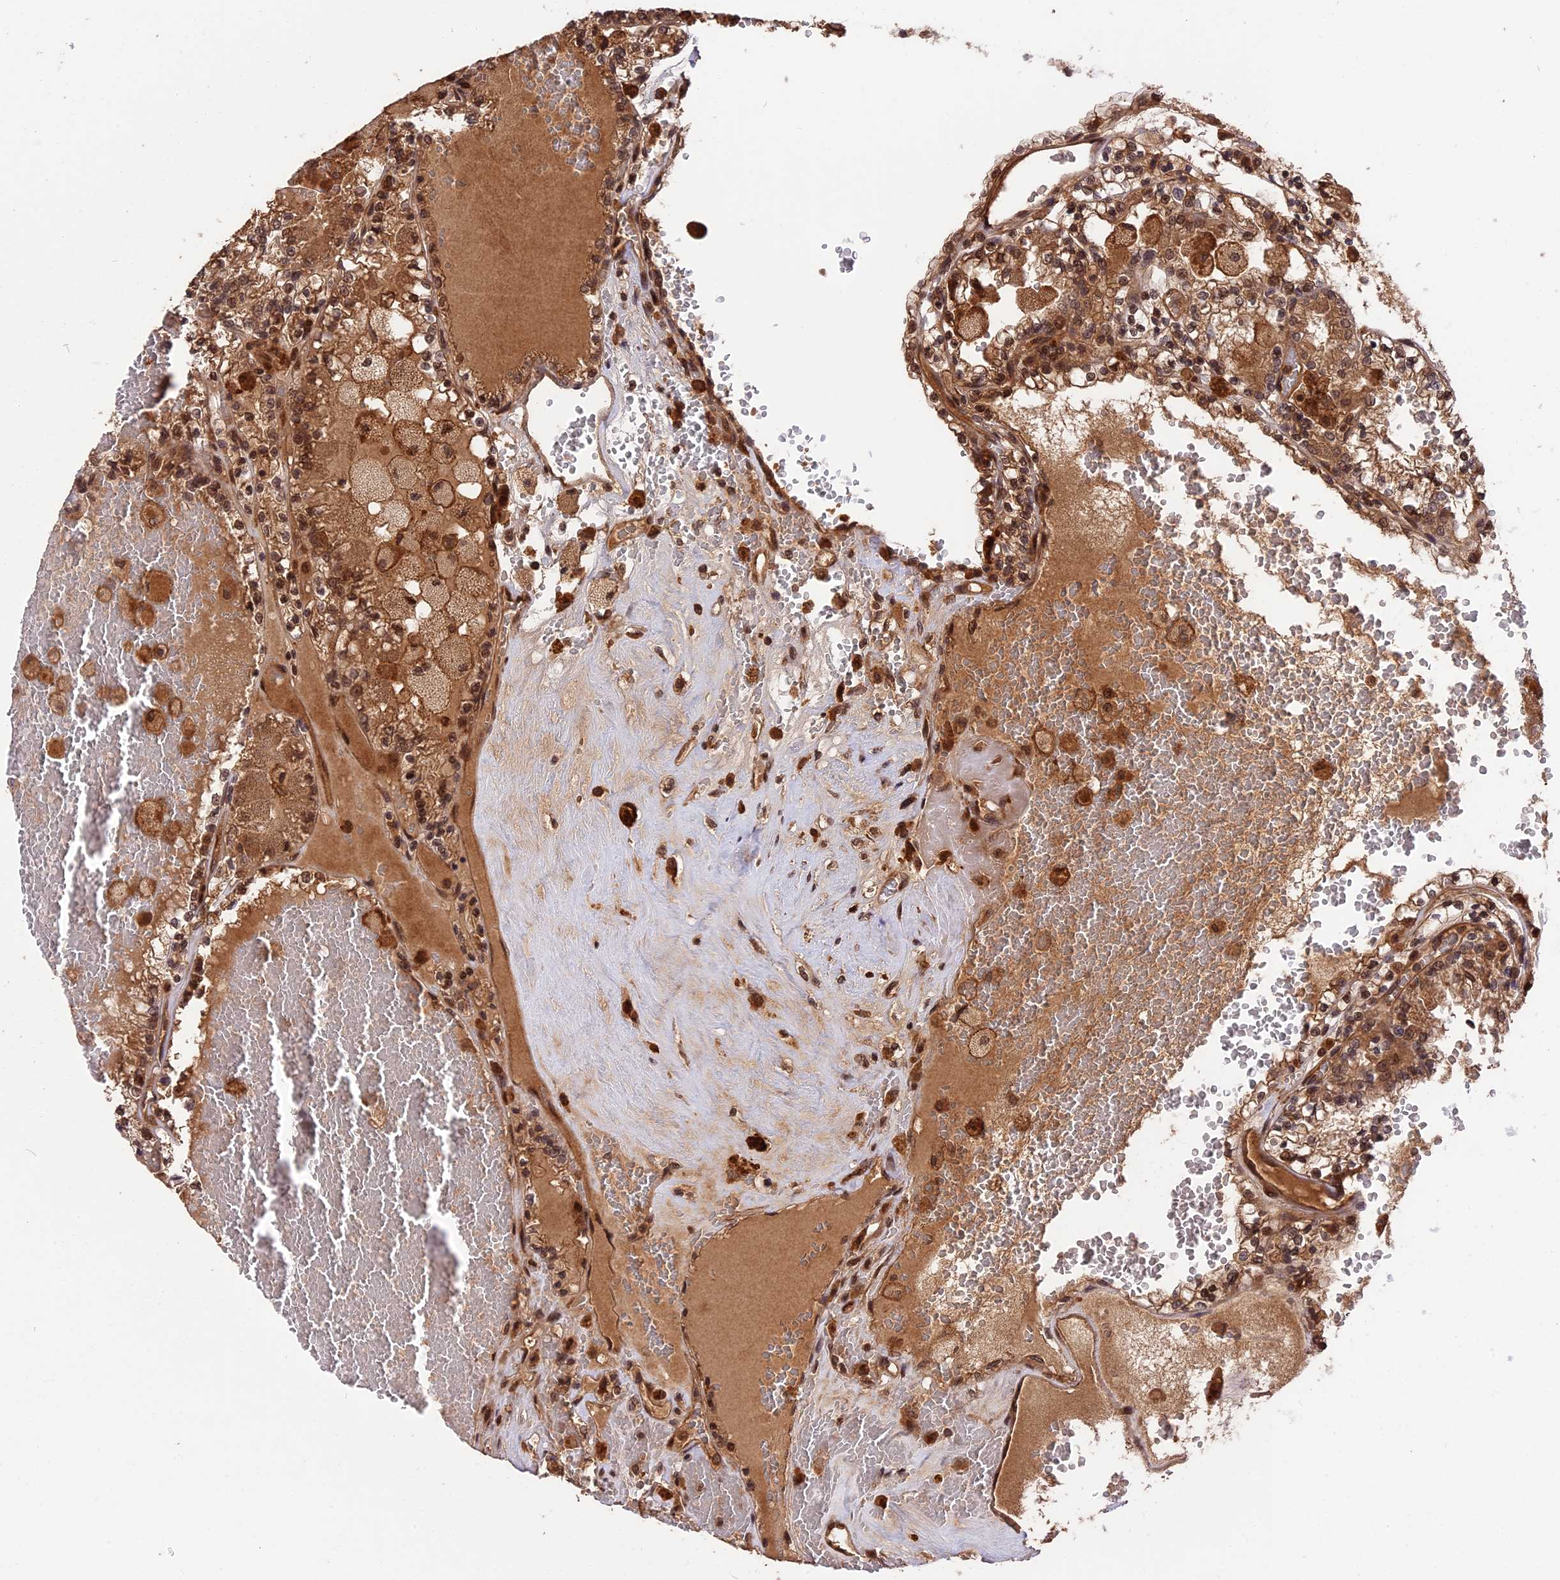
{"staining": {"intensity": "moderate", "quantity": ">75%", "location": "cytoplasmic/membranous,nuclear"}, "tissue": "renal cancer", "cell_type": "Tumor cells", "image_type": "cancer", "snomed": [{"axis": "morphology", "description": "Adenocarcinoma, NOS"}, {"axis": "topography", "description": "Kidney"}], "caption": "This image exhibits immunohistochemistry staining of renal adenocarcinoma, with medium moderate cytoplasmic/membranous and nuclear positivity in about >75% of tumor cells.", "gene": "ESCO1", "patient": {"sex": "female", "age": 56}}